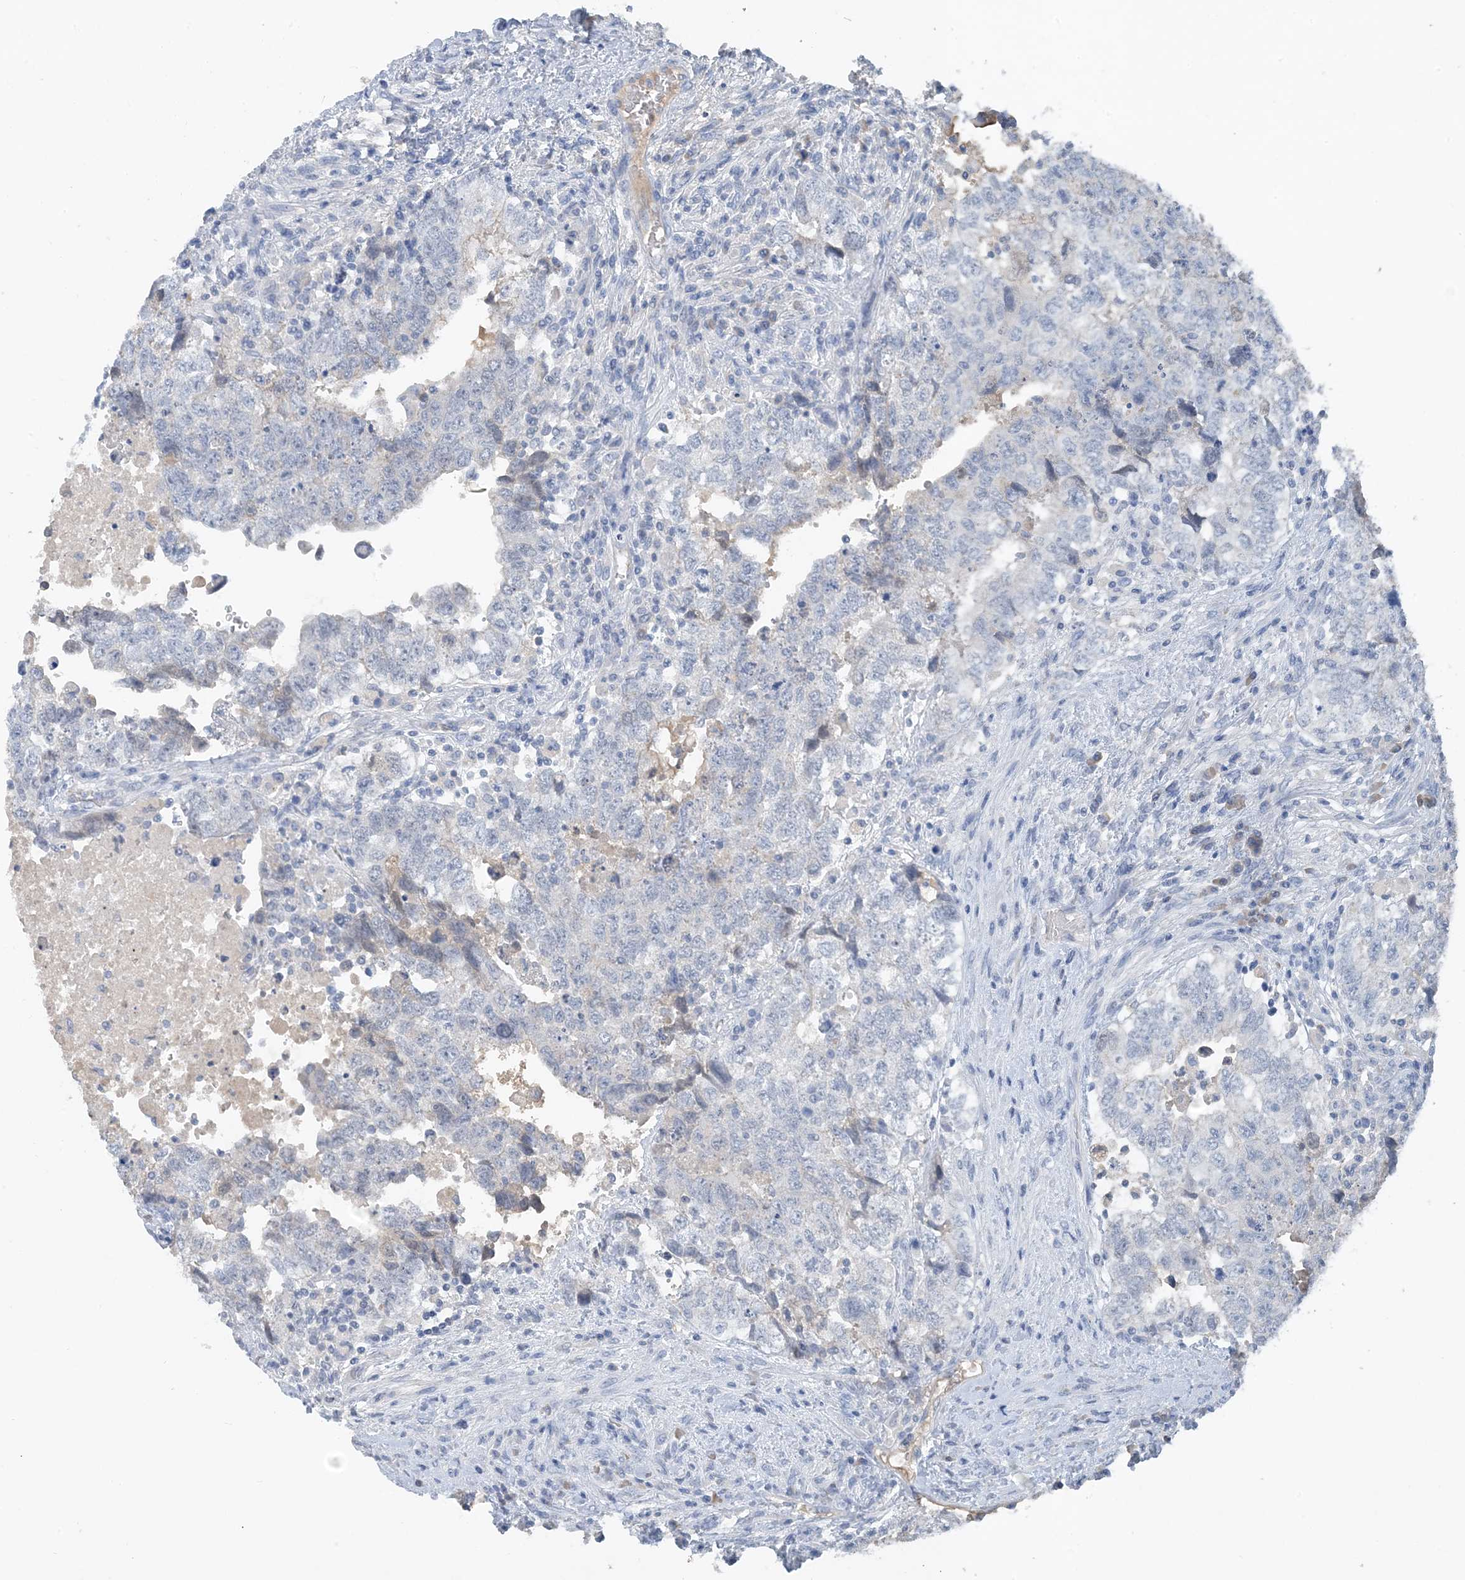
{"staining": {"intensity": "negative", "quantity": "none", "location": "none"}, "tissue": "testis cancer", "cell_type": "Tumor cells", "image_type": "cancer", "snomed": [{"axis": "morphology", "description": "Carcinoma, Embryonal, NOS"}, {"axis": "topography", "description": "Testis"}], "caption": "Testis cancer (embryonal carcinoma) was stained to show a protein in brown. There is no significant positivity in tumor cells.", "gene": "CTRL", "patient": {"sex": "male", "age": 37}}